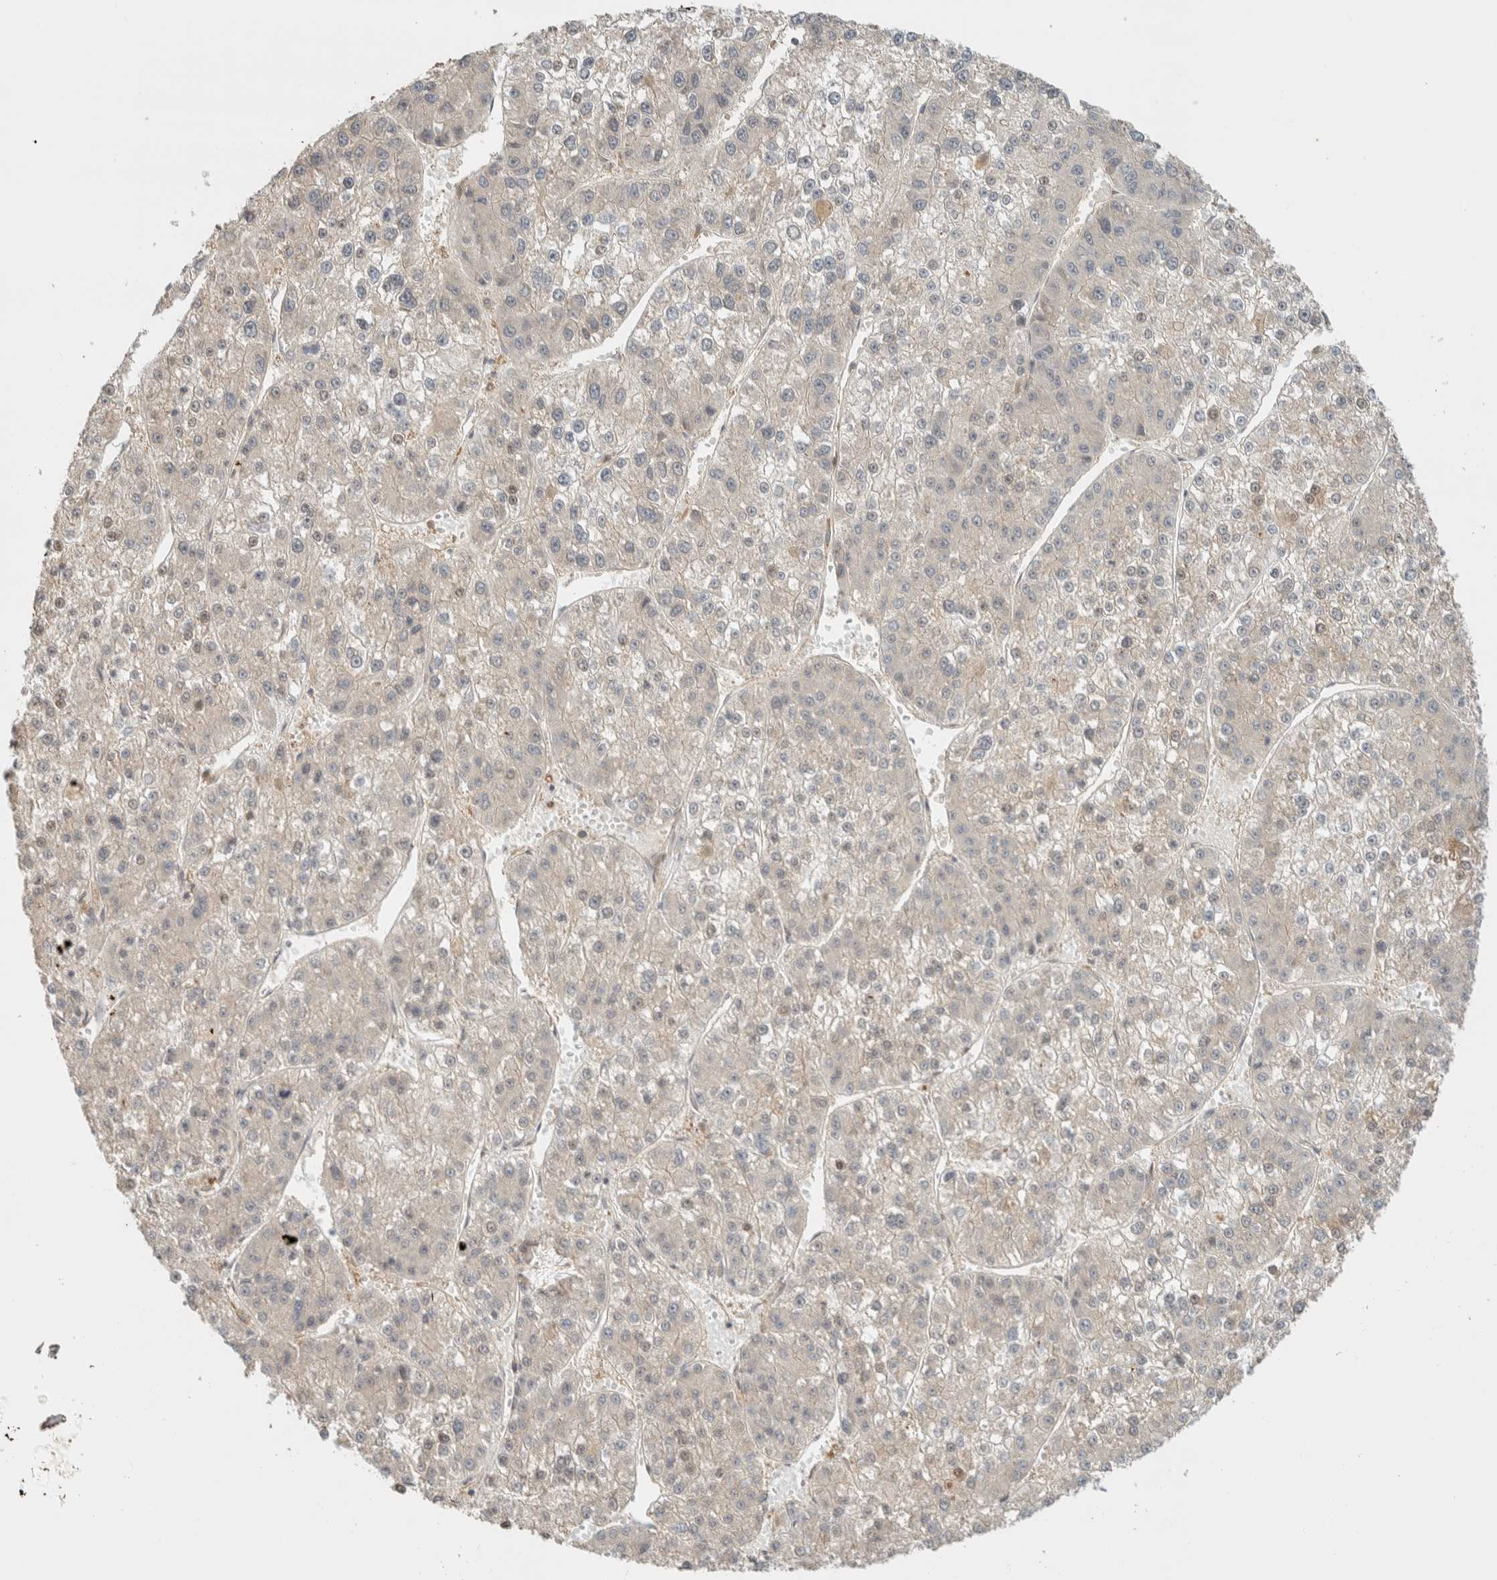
{"staining": {"intensity": "weak", "quantity": "<25%", "location": "cytoplasmic/membranous,nuclear"}, "tissue": "liver cancer", "cell_type": "Tumor cells", "image_type": "cancer", "snomed": [{"axis": "morphology", "description": "Carcinoma, Hepatocellular, NOS"}, {"axis": "topography", "description": "Liver"}], "caption": "DAB (3,3'-diaminobenzidine) immunohistochemical staining of human hepatocellular carcinoma (liver) displays no significant positivity in tumor cells.", "gene": "RAB11FIP1", "patient": {"sex": "female", "age": 73}}